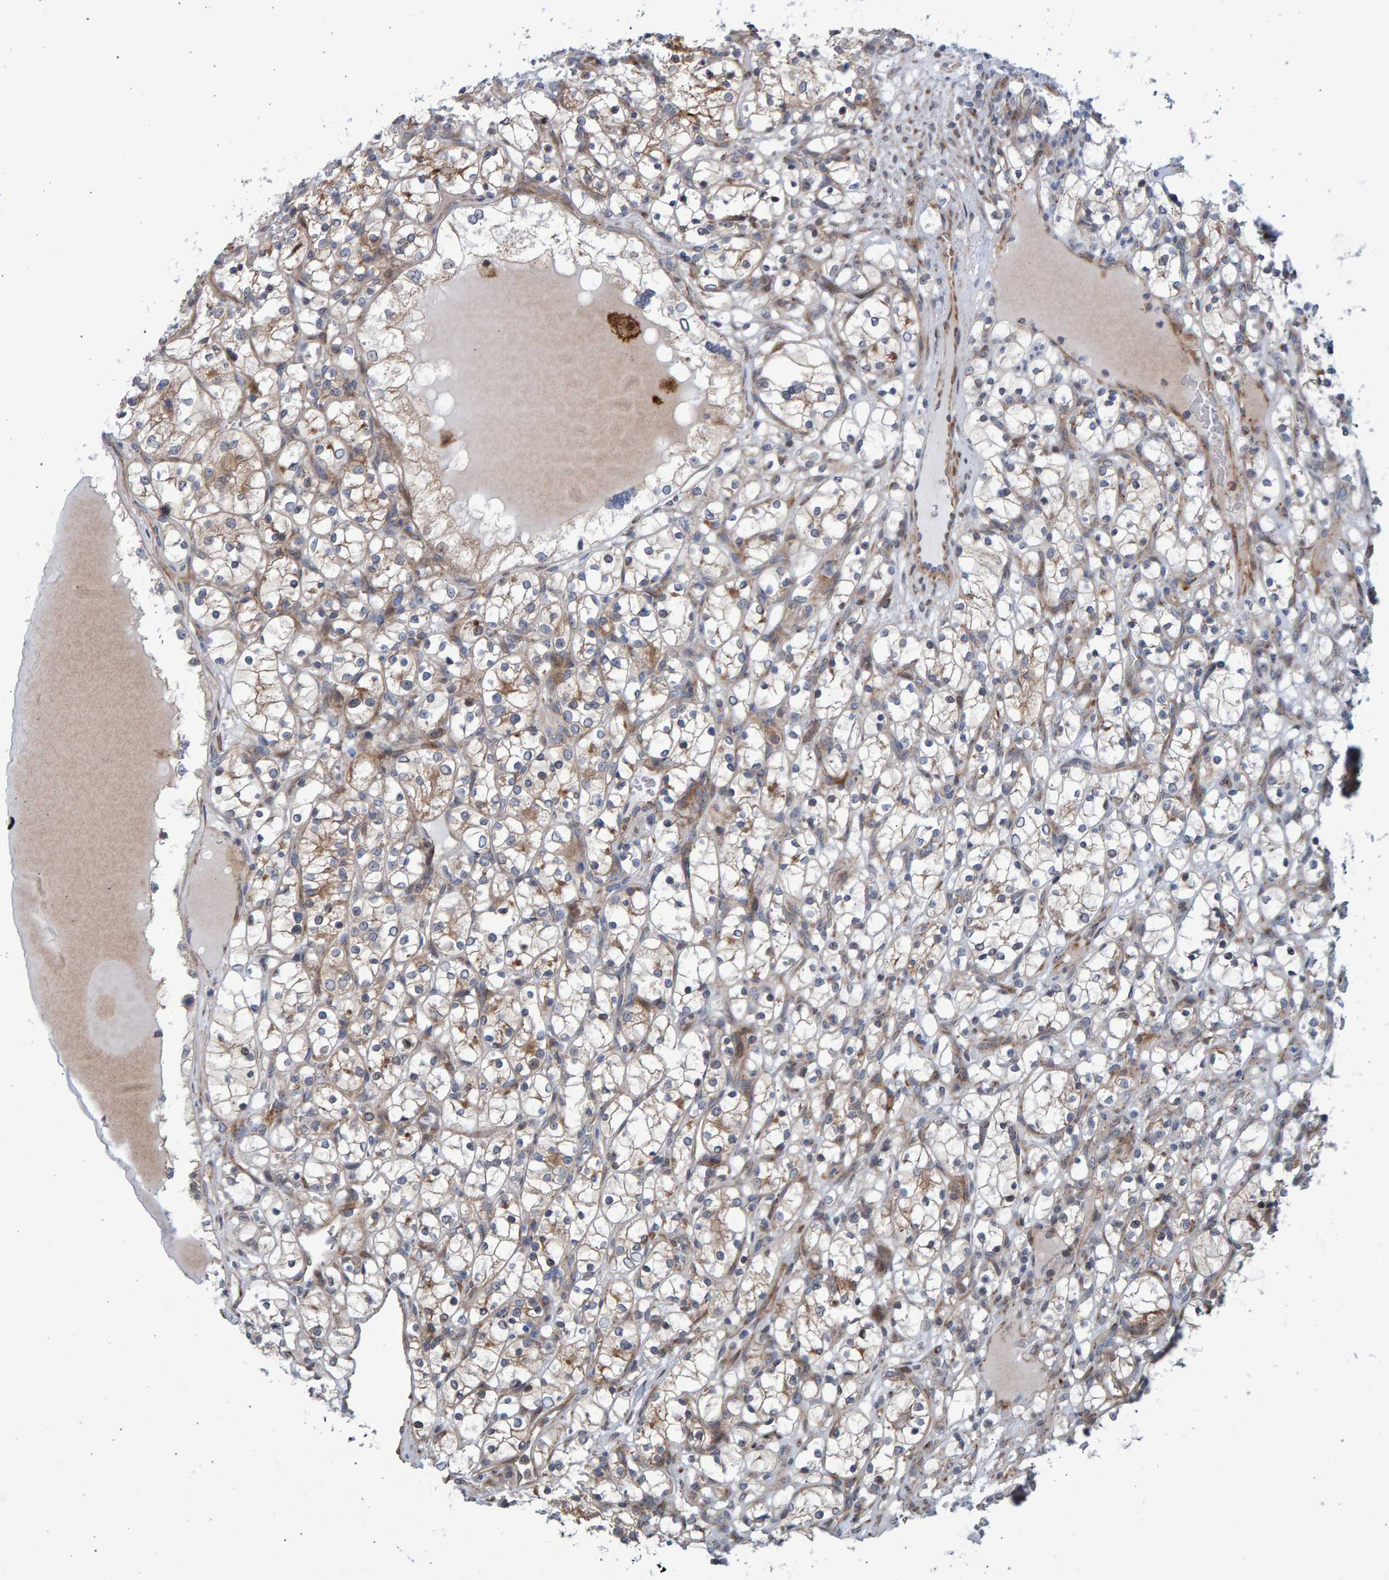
{"staining": {"intensity": "weak", "quantity": ">75%", "location": "cytoplasmic/membranous"}, "tissue": "renal cancer", "cell_type": "Tumor cells", "image_type": "cancer", "snomed": [{"axis": "morphology", "description": "Adenocarcinoma, NOS"}, {"axis": "topography", "description": "Kidney"}], "caption": "Immunohistochemical staining of human renal cancer demonstrates weak cytoplasmic/membranous protein positivity in about >75% of tumor cells.", "gene": "LRBA", "patient": {"sex": "female", "age": 69}}